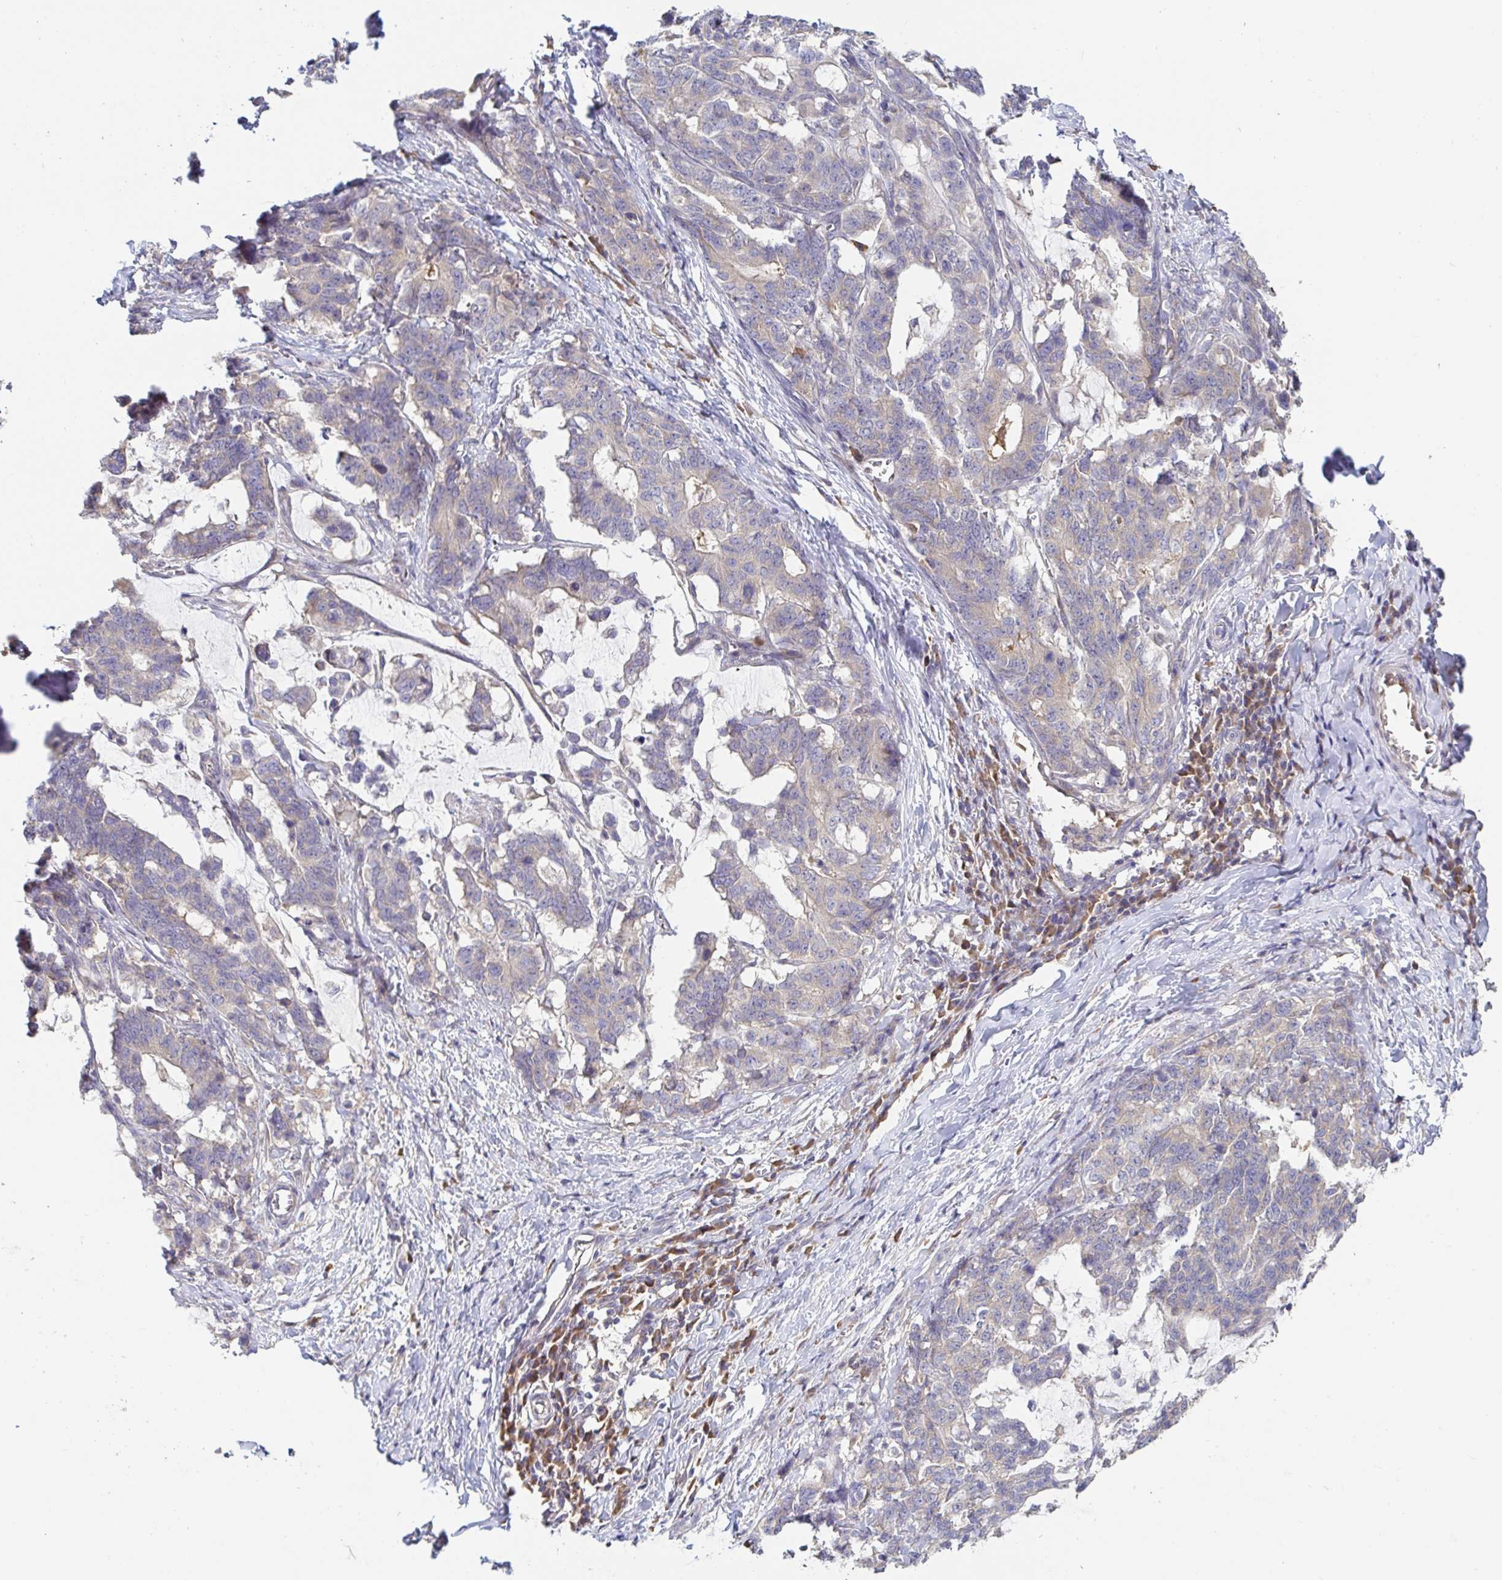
{"staining": {"intensity": "negative", "quantity": "none", "location": "none"}, "tissue": "stomach cancer", "cell_type": "Tumor cells", "image_type": "cancer", "snomed": [{"axis": "morphology", "description": "Normal tissue, NOS"}, {"axis": "morphology", "description": "Adenocarcinoma, NOS"}, {"axis": "topography", "description": "Stomach"}], "caption": "High magnification brightfield microscopy of stomach cancer stained with DAB (3,3'-diaminobenzidine) (brown) and counterstained with hematoxylin (blue): tumor cells show no significant staining.", "gene": "LARP1", "patient": {"sex": "female", "age": 64}}